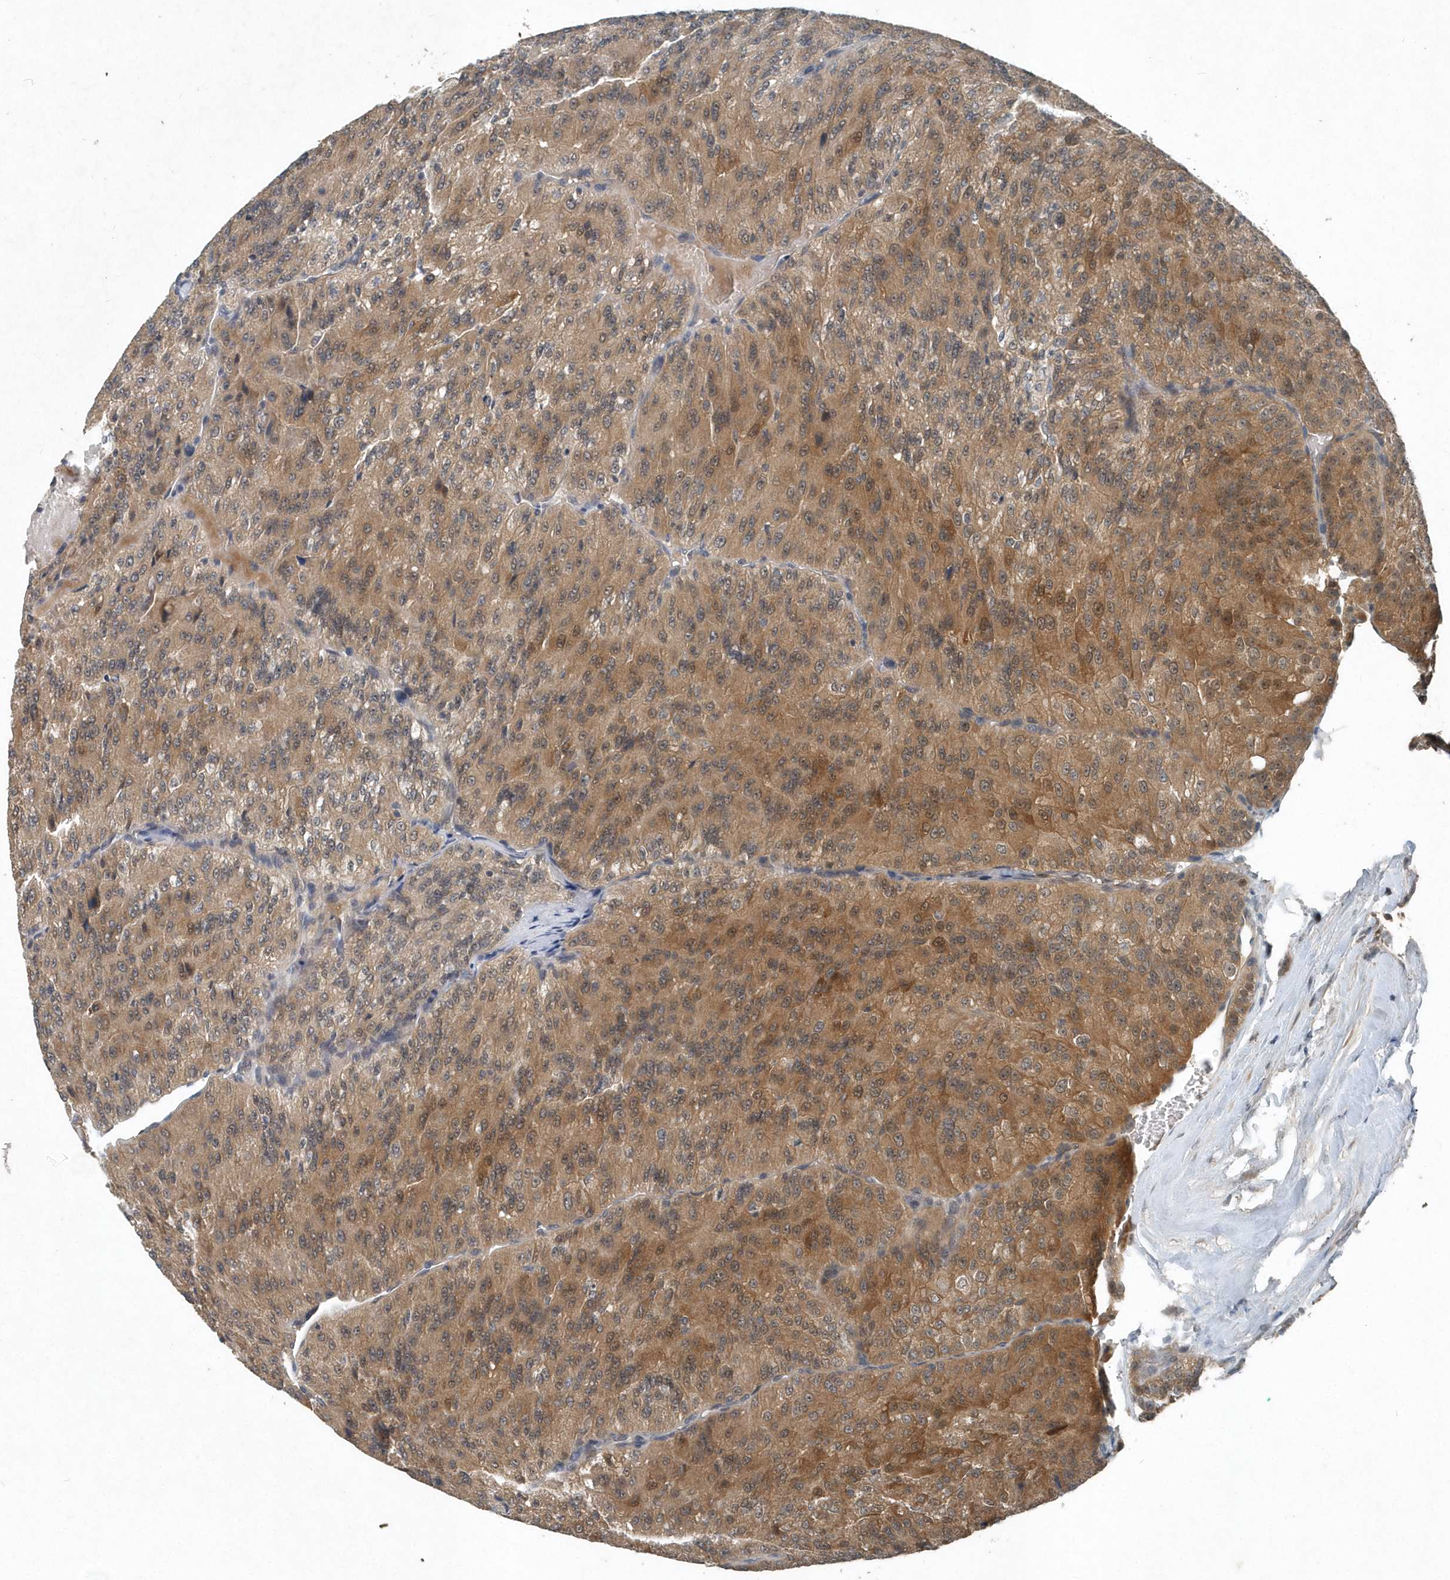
{"staining": {"intensity": "moderate", "quantity": "25%-75%", "location": "cytoplasmic/membranous"}, "tissue": "renal cancer", "cell_type": "Tumor cells", "image_type": "cancer", "snomed": [{"axis": "morphology", "description": "Adenocarcinoma, NOS"}, {"axis": "topography", "description": "Kidney"}], "caption": "Adenocarcinoma (renal) was stained to show a protein in brown. There is medium levels of moderate cytoplasmic/membranous positivity in approximately 25%-75% of tumor cells.", "gene": "SCFD2", "patient": {"sex": "female", "age": 63}}